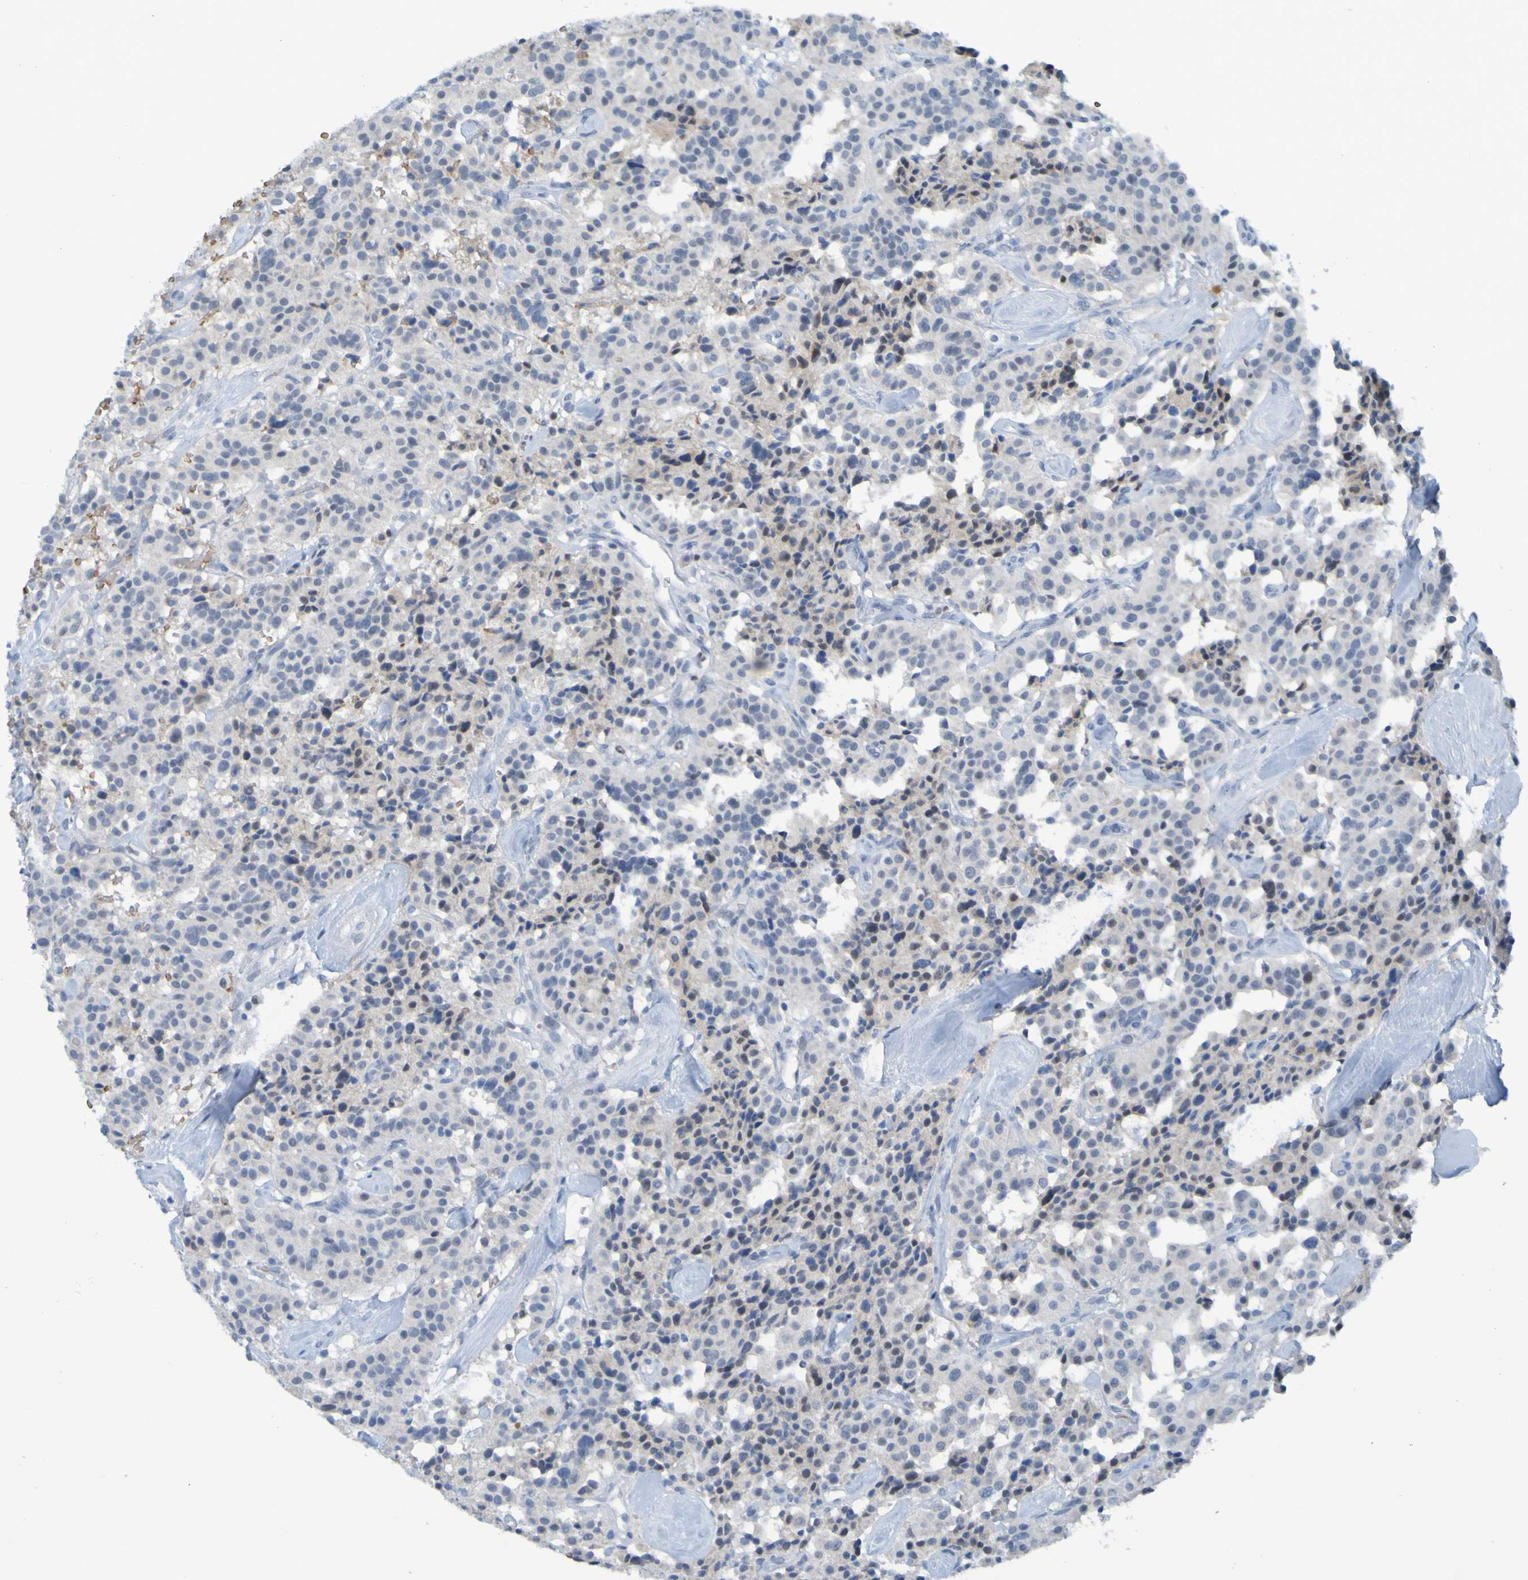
{"staining": {"intensity": "negative", "quantity": "none", "location": "none"}, "tissue": "carcinoid", "cell_type": "Tumor cells", "image_type": "cancer", "snomed": [{"axis": "morphology", "description": "Carcinoid, malignant, NOS"}, {"axis": "topography", "description": "Lung"}], "caption": "Micrograph shows no significant protein staining in tumor cells of carcinoid.", "gene": "USP36", "patient": {"sex": "male", "age": 30}}